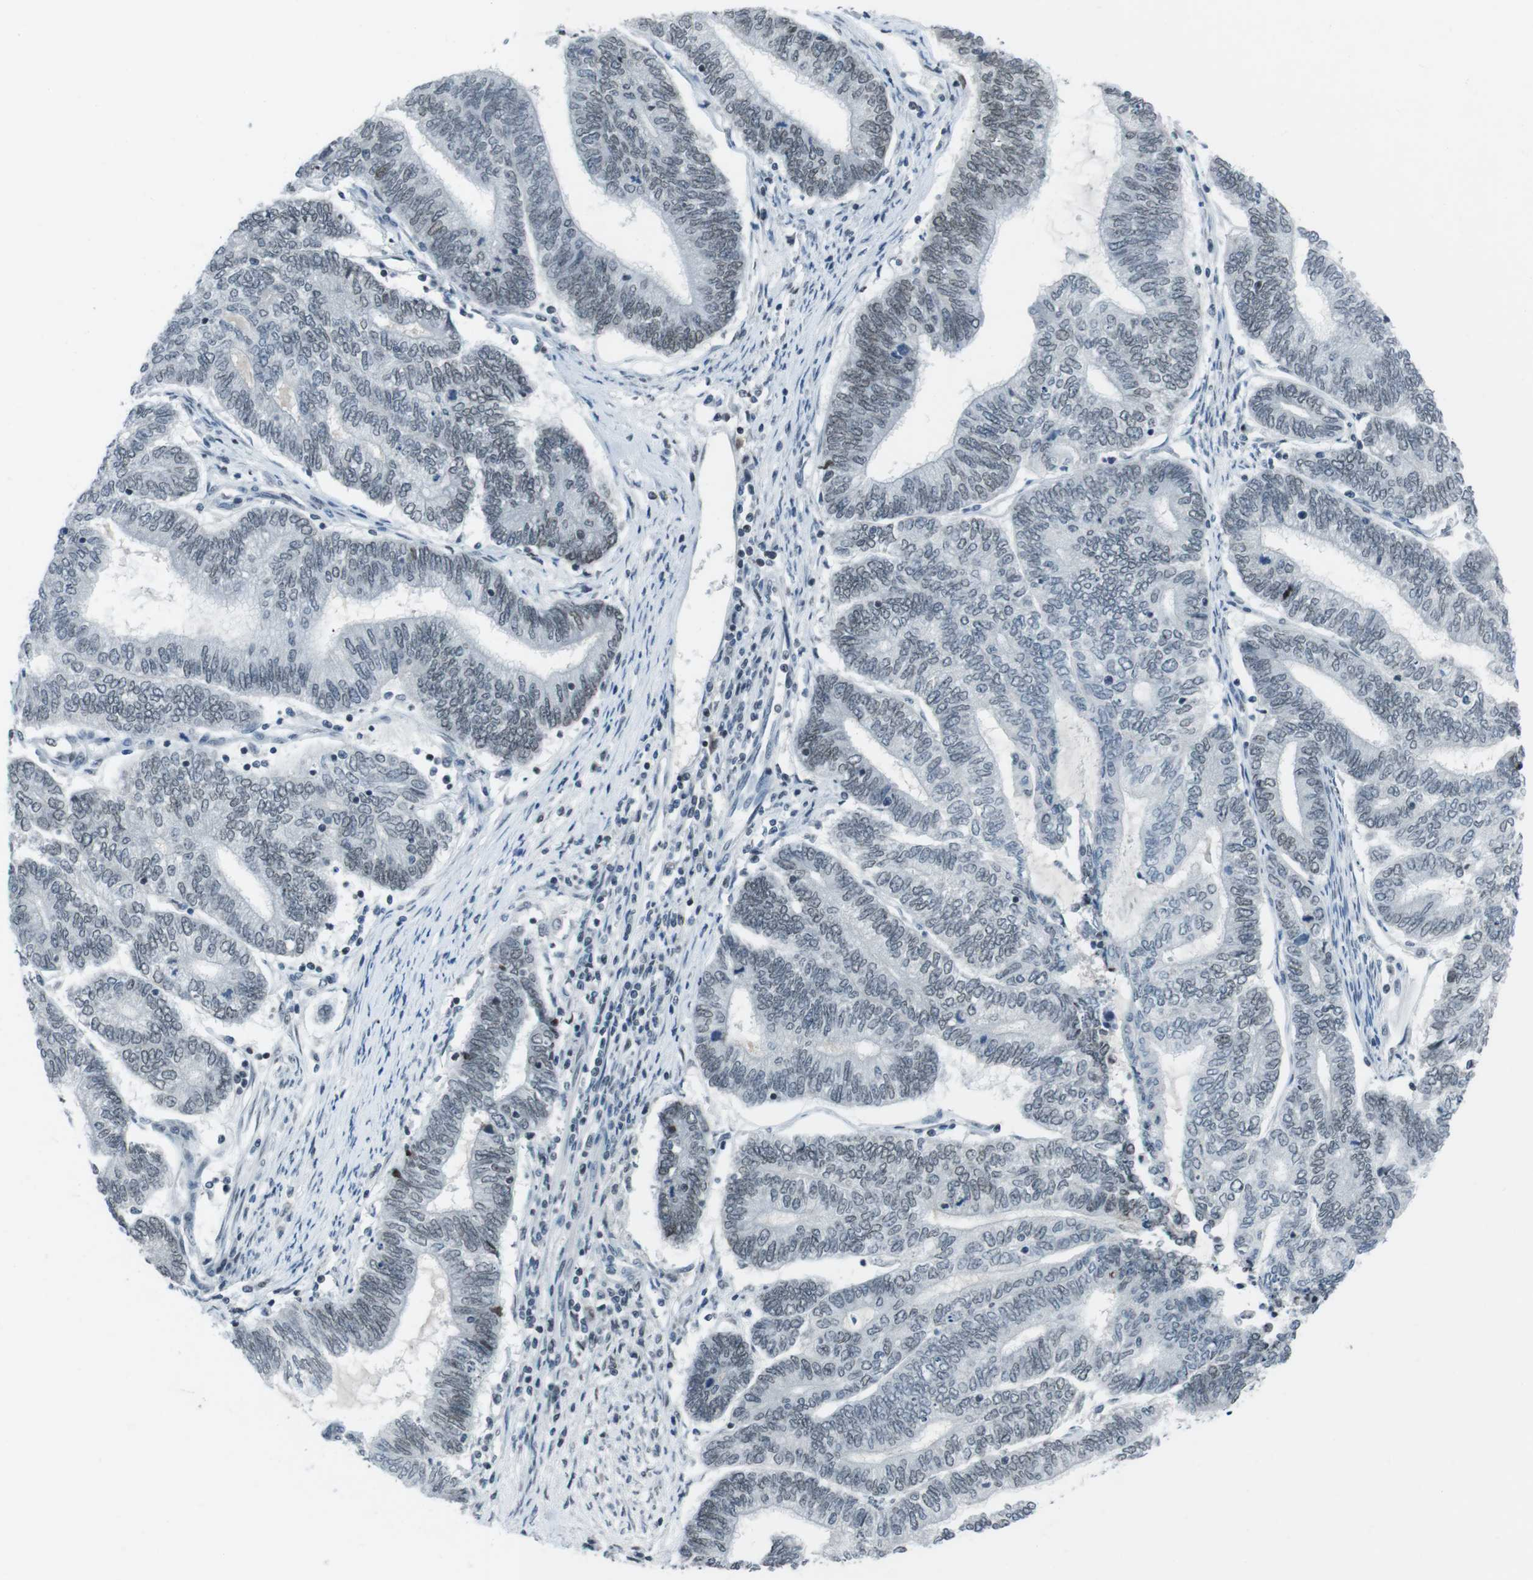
{"staining": {"intensity": "weak", "quantity": "25%-75%", "location": "nuclear"}, "tissue": "endometrial cancer", "cell_type": "Tumor cells", "image_type": "cancer", "snomed": [{"axis": "morphology", "description": "Adenocarcinoma, NOS"}, {"axis": "topography", "description": "Uterus"}, {"axis": "topography", "description": "Endometrium"}], "caption": "IHC staining of adenocarcinoma (endometrial), which reveals low levels of weak nuclear expression in approximately 25%-75% of tumor cells indicating weak nuclear protein expression. The staining was performed using DAB (3,3'-diaminobenzidine) (brown) for protein detection and nuclei were counterstained in hematoxylin (blue).", "gene": "MAD1L1", "patient": {"sex": "female", "age": 70}}